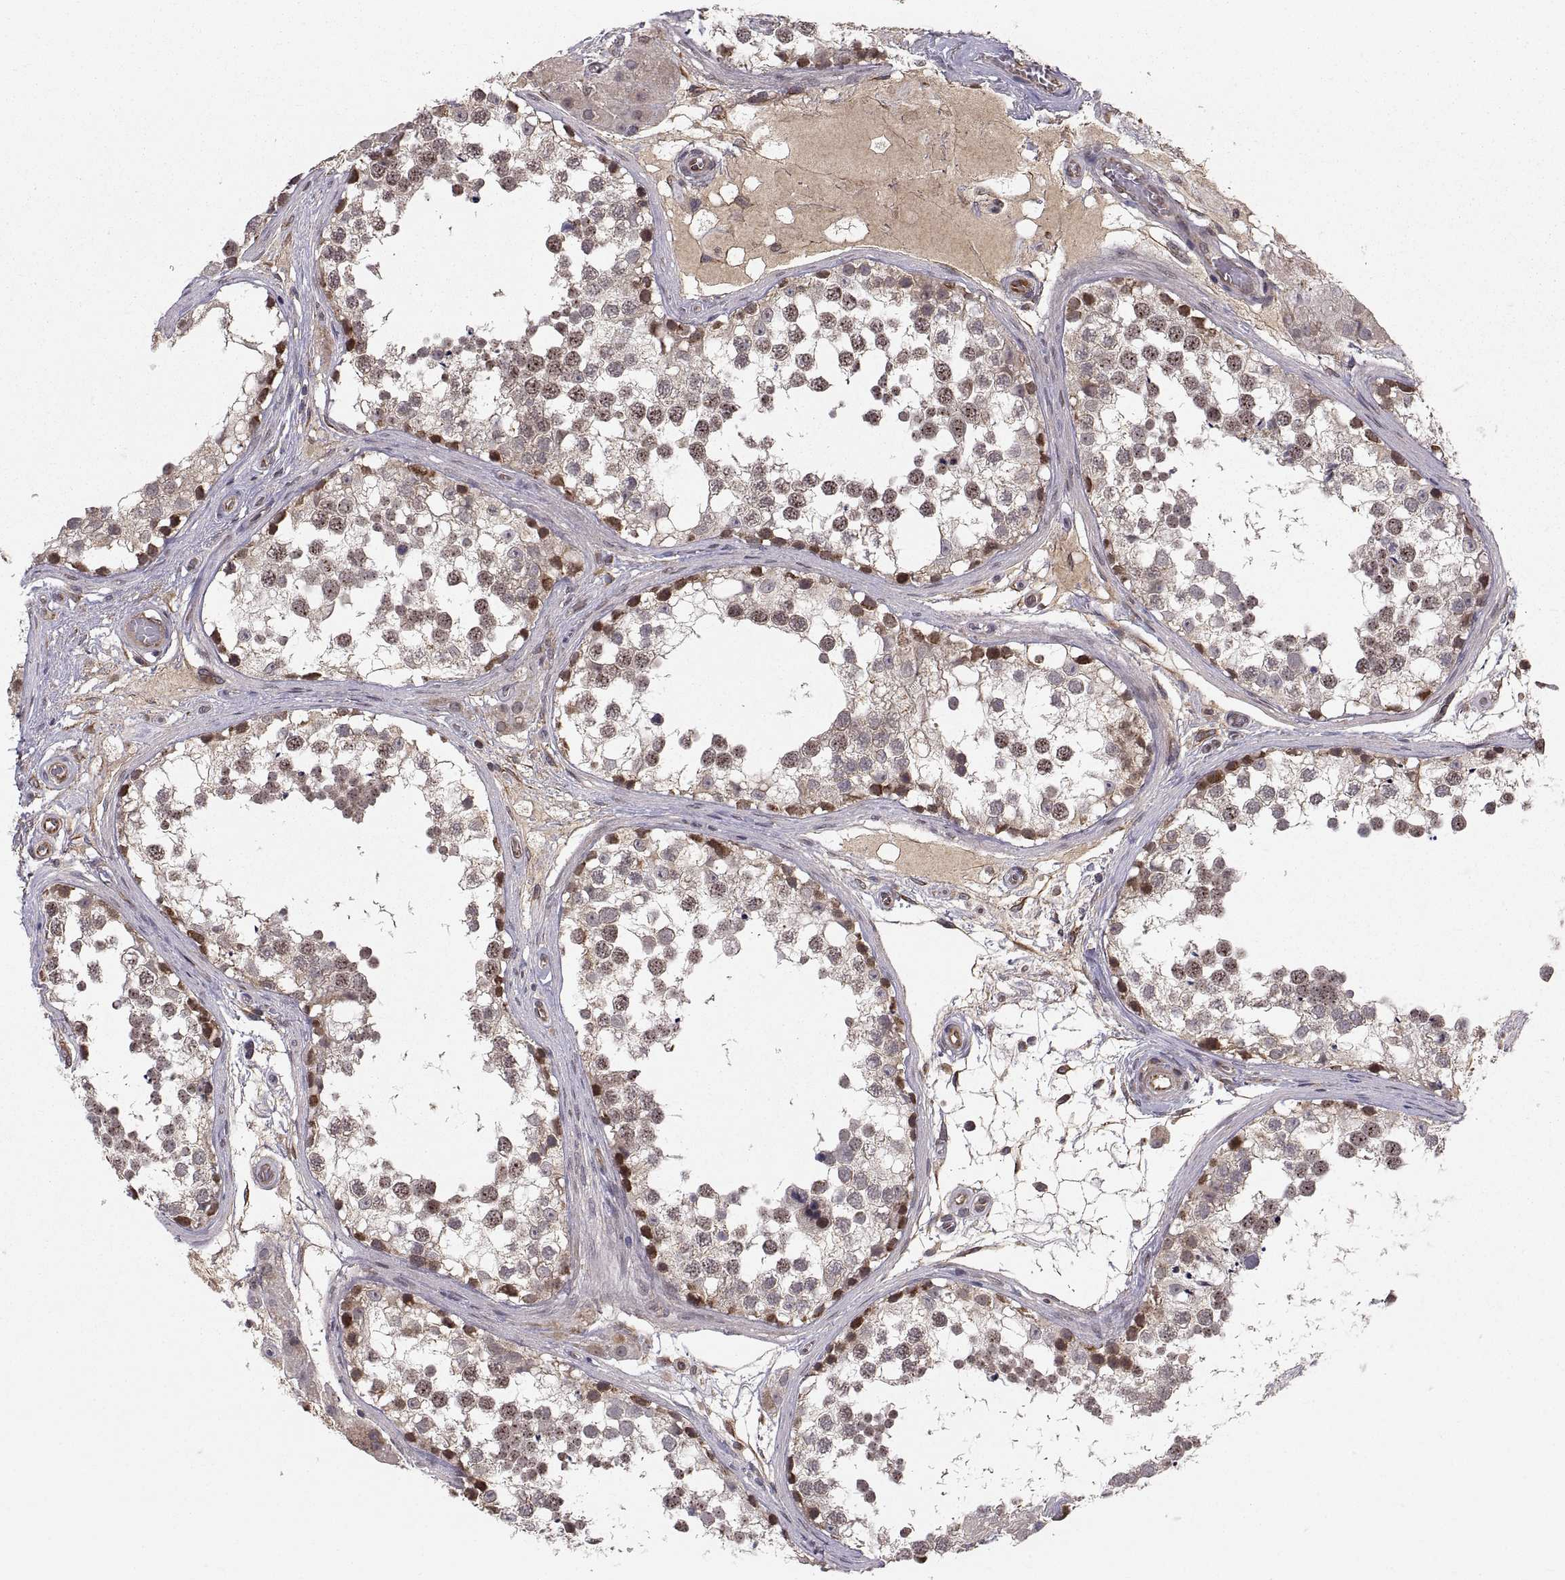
{"staining": {"intensity": "strong", "quantity": "<25%", "location": "cytoplasmic/membranous,nuclear"}, "tissue": "testis", "cell_type": "Cells in seminiferous ducts", "image_type": "normal", "snomed": [{"axis": "morphology", "description": "Normal tissue, NOS"}, {"axis": "morphology", "description": "Seminoma, NOS"}, {"axis": "topography", "description": "Testis"}], "caption": "Immunohistochemistry (IHC) image of unremarkable testis stained for a protein (brown), which exhibits medium levels of strong cytoplasmic/membranous,nuclear staining in approximately <25% of cells in seminiferous ducts.", "gene": "ABL2", "patient": {"sex": "male", "age": 65}}